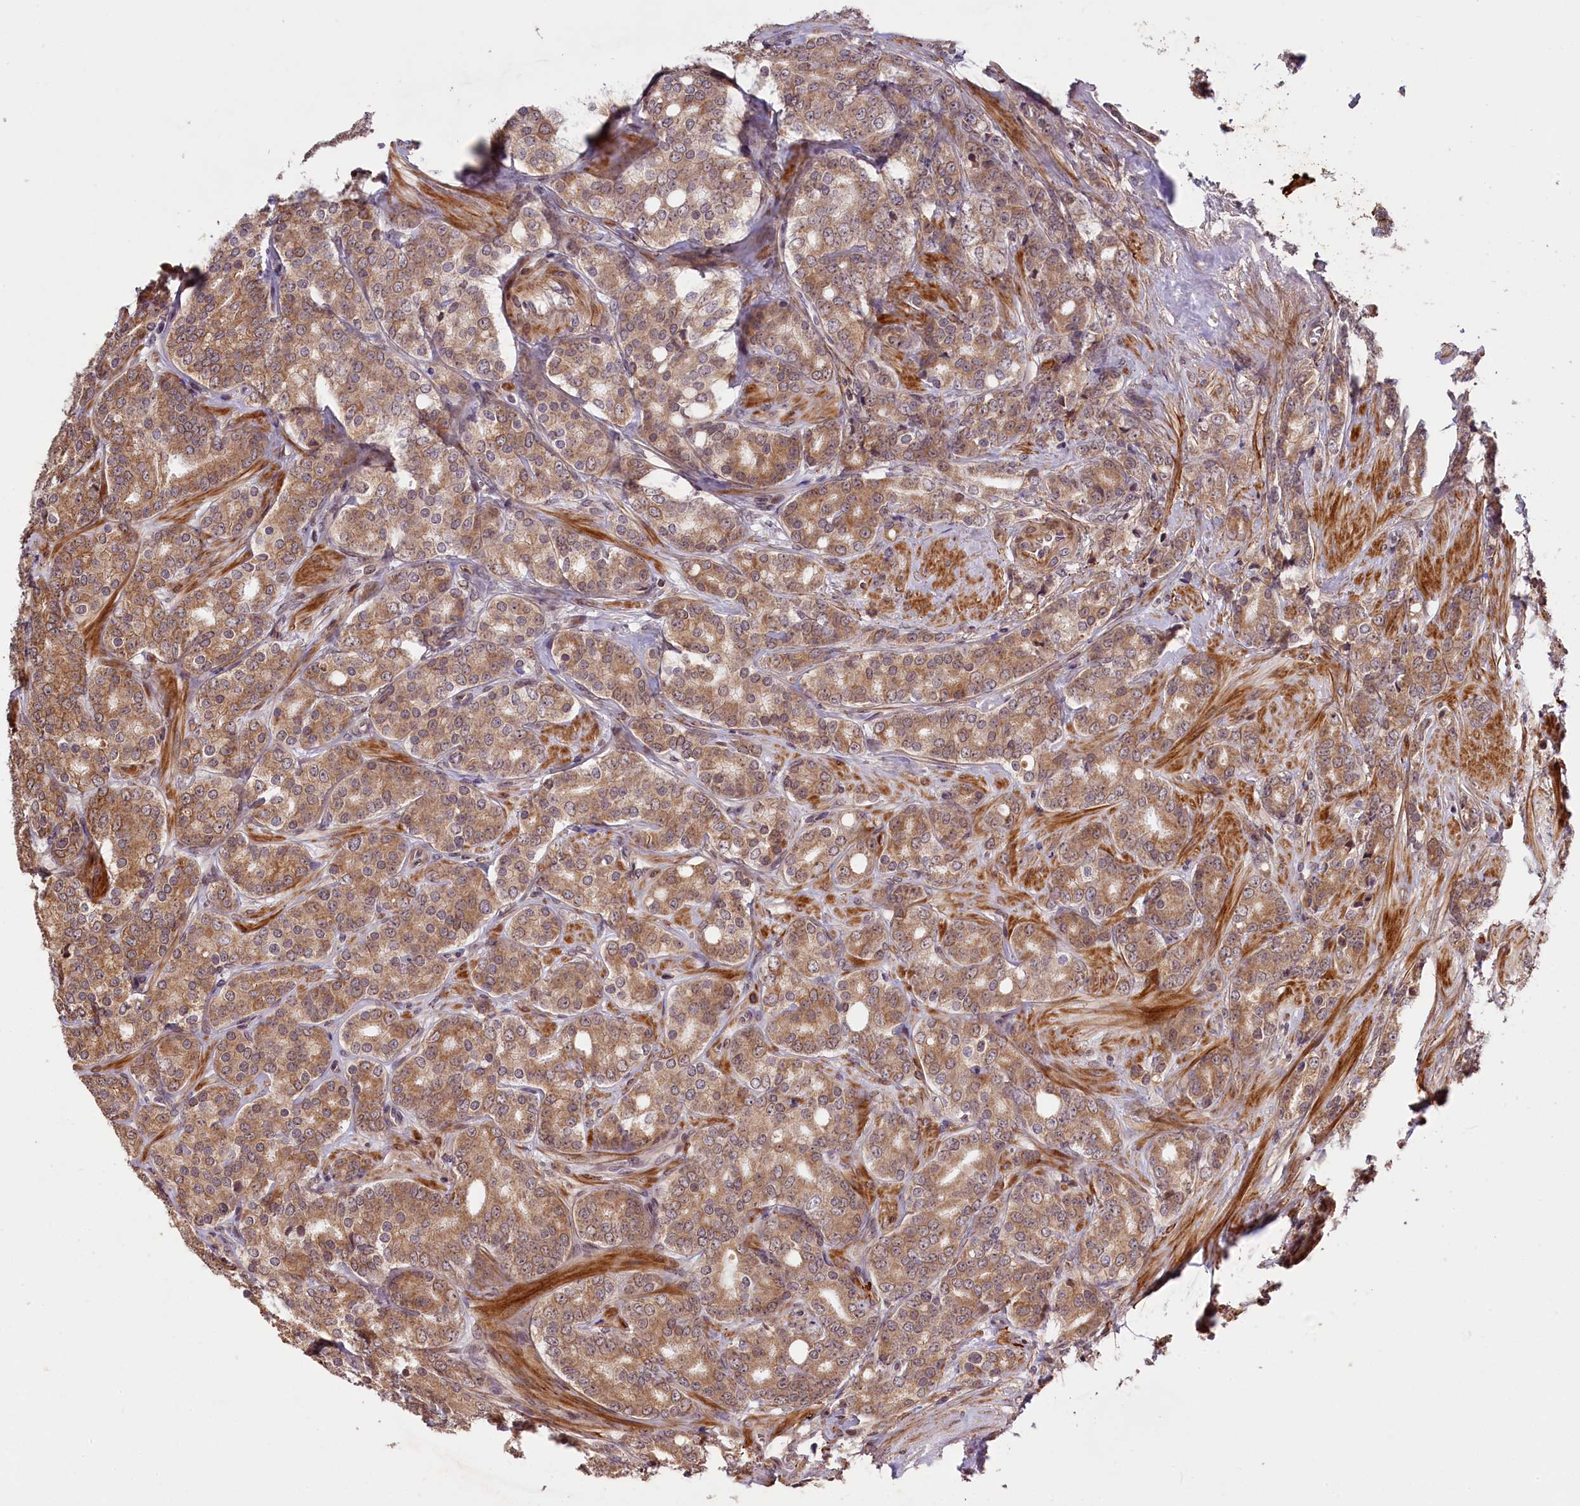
{"staining": {"intensity": "moderate", "quantity": ">75%", "location": "cytoplasmic/membranous"}, "tissue": "prostate cancer", "cell_type": "Tumor cells", "image_type": "cancer", "snomed": [{"axis": "morphology", "description": "Adenocarcinoma, High grade"}, {"axis": "topography", "description": "Prostate"}], "caption": "Human prostate cancer stained with a brown dye exhibits moderate cytoplasmic/membranous positive expression in about >75% of tumor cells.", "gene": "ZNF480", "patient": {"sex": "male", "age": 62}}